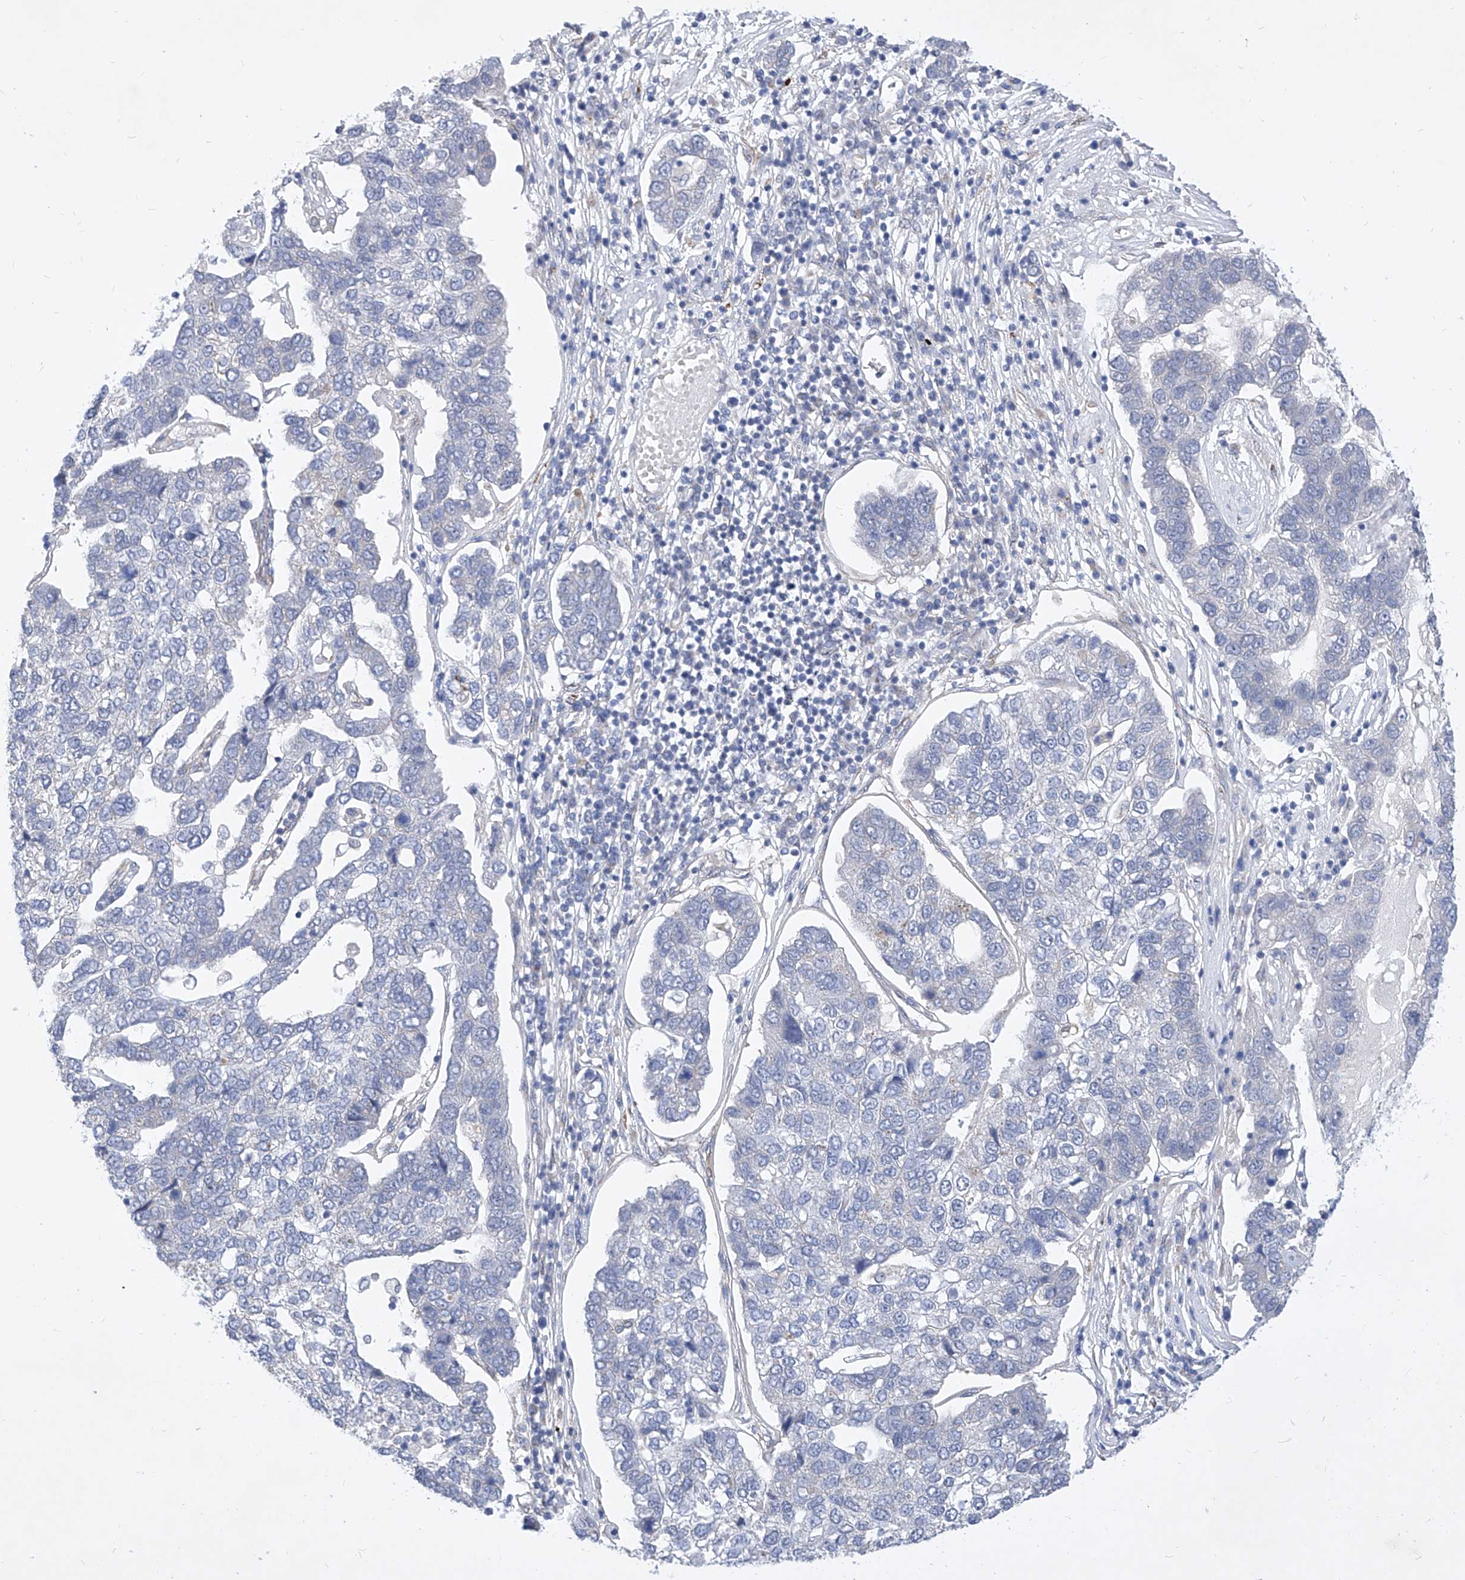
{"staining": {"intensity": "negative", "quantity": "none", "location": "none"}, "tissue": "pancreatic cancer", "cell_type": "Tumor cells", "image_type": "cancer", "snomed": [{"axis": "morphology", "description": "Adenocarcinoma, NOS"}, {"axis": "topography", "description": "Pancreas"}], "caption": "Micrograph shows no significant protein expression in tumor cells of pancreatic cancer.", "gene": "MX2", "patient": {"sex": "female", "age": 61}}